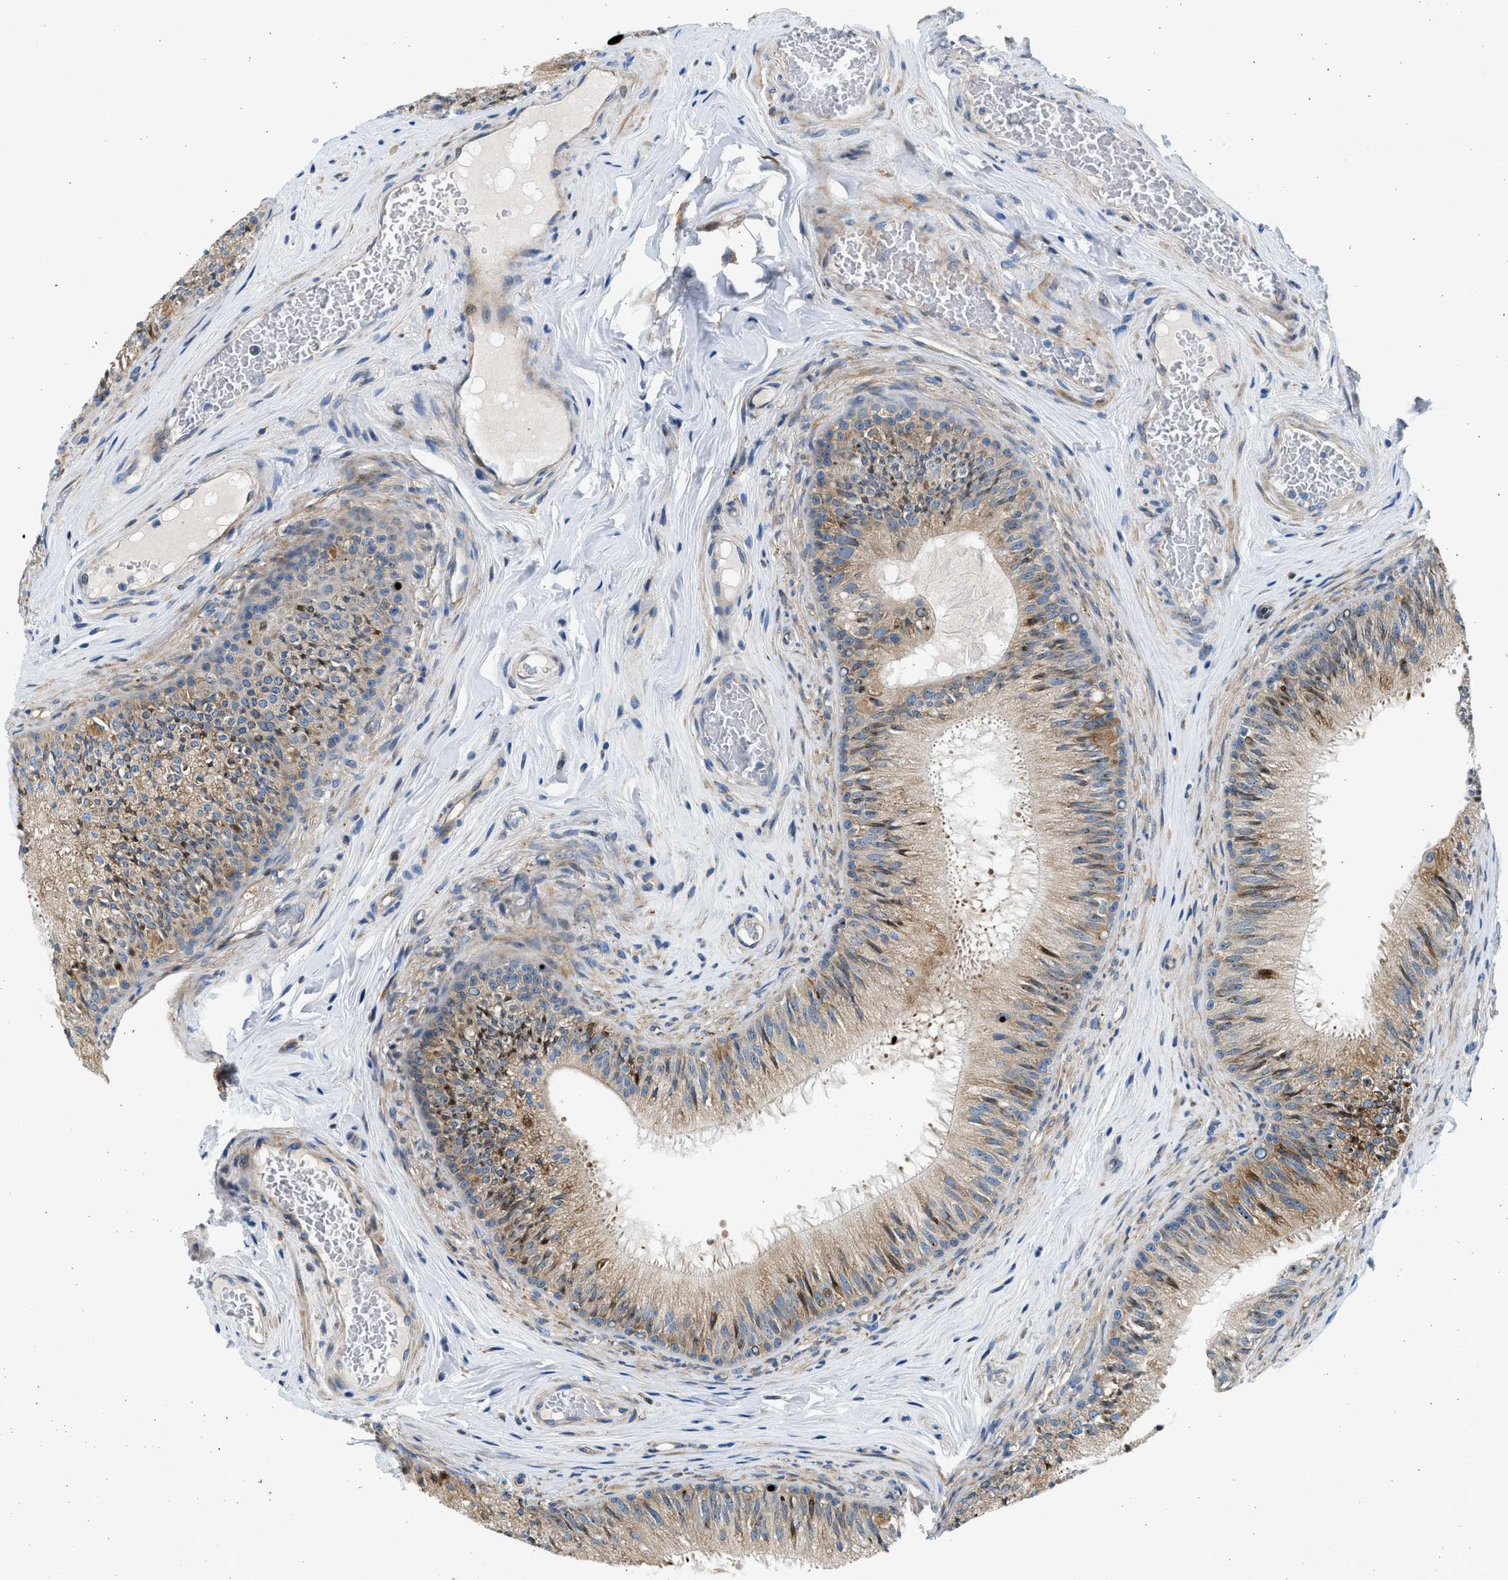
{"staining": {"intensity": "moderate", "quantity": "25%-75%", "location": "cytoplasmic/membranous"}, "tissue": "epididymis", "cell_type": "Glandular cells", "image_type": "normal", "snomed": [{"axis": "morphology", "description": "Normal tissue, NOS"}, {"axis": "topography", "description": "Testis"}, {"axis": "topography", "description": "Epididymis"}], "caption": "A brown stain labels moderate cytoplasmic/membranous staining of a protein in glandular cells of normal human epididymis.", "gene": "CNTN6", "patient": {"sex": "male", "age": 36}}